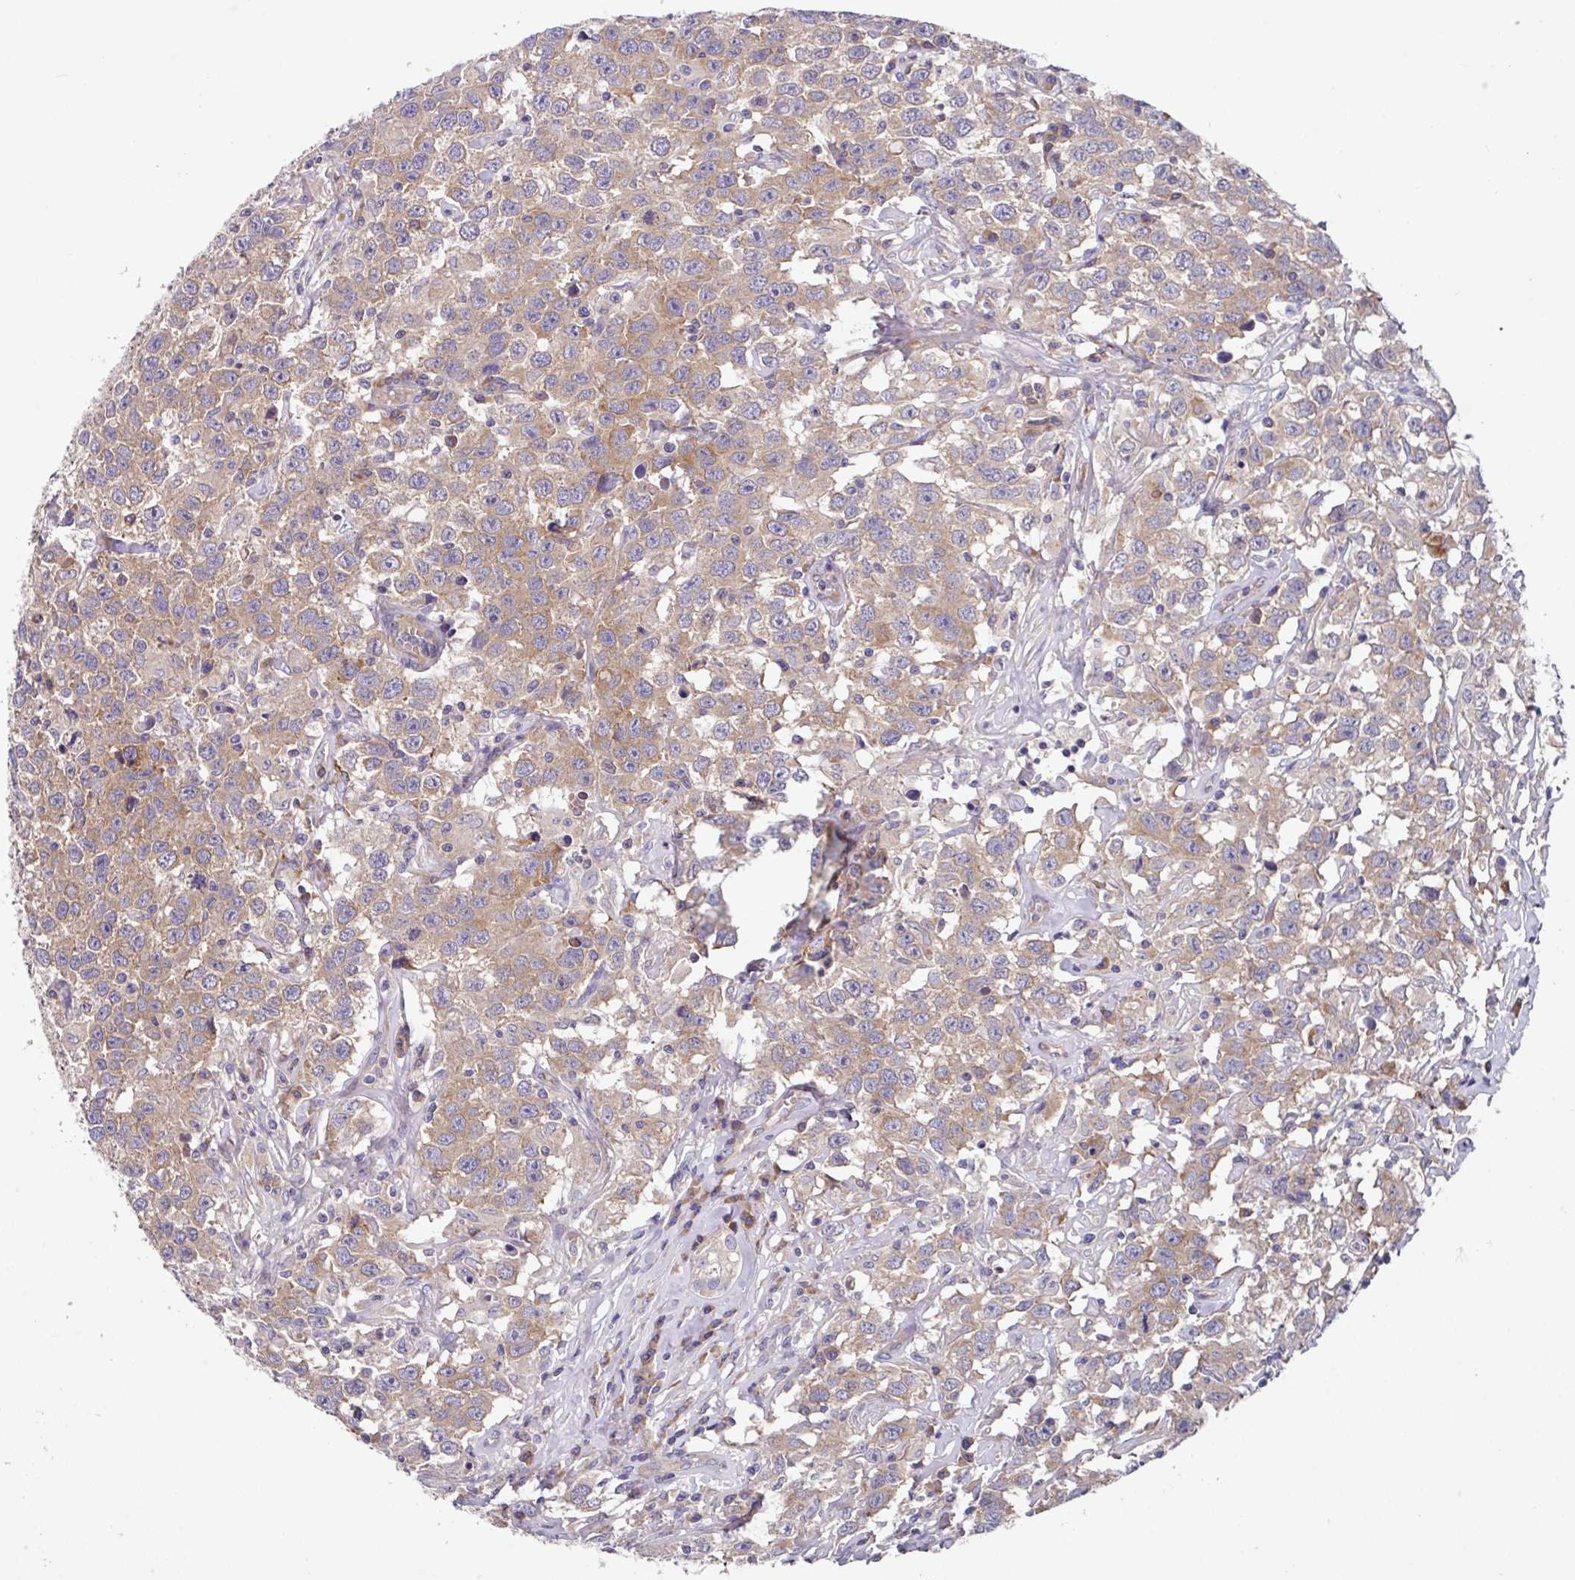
{"staining": {"intensity": "moderate", "quantity": ">75%", "location": "cytoplasmic/membranous"}, "tissue": "testis cancer", "cell_type": "Tumor cells", "image_type": "cancer", "snomed": [{"axis": "morphology", "description": "Seminoma, NOS"}, {"axis": "topography", "description": "Testis"}], "caption": "High-magnification brightfield microscopy of testis cancer stained with DAB (brown) and counterstained with hematoxylin (blue). tumor cells exhibit moderate cytoplasmic/membranous staining is identified in approximately>75% of cells.", "gene": "EIF4B", "patient": {"sex": "male", "age": 41}}